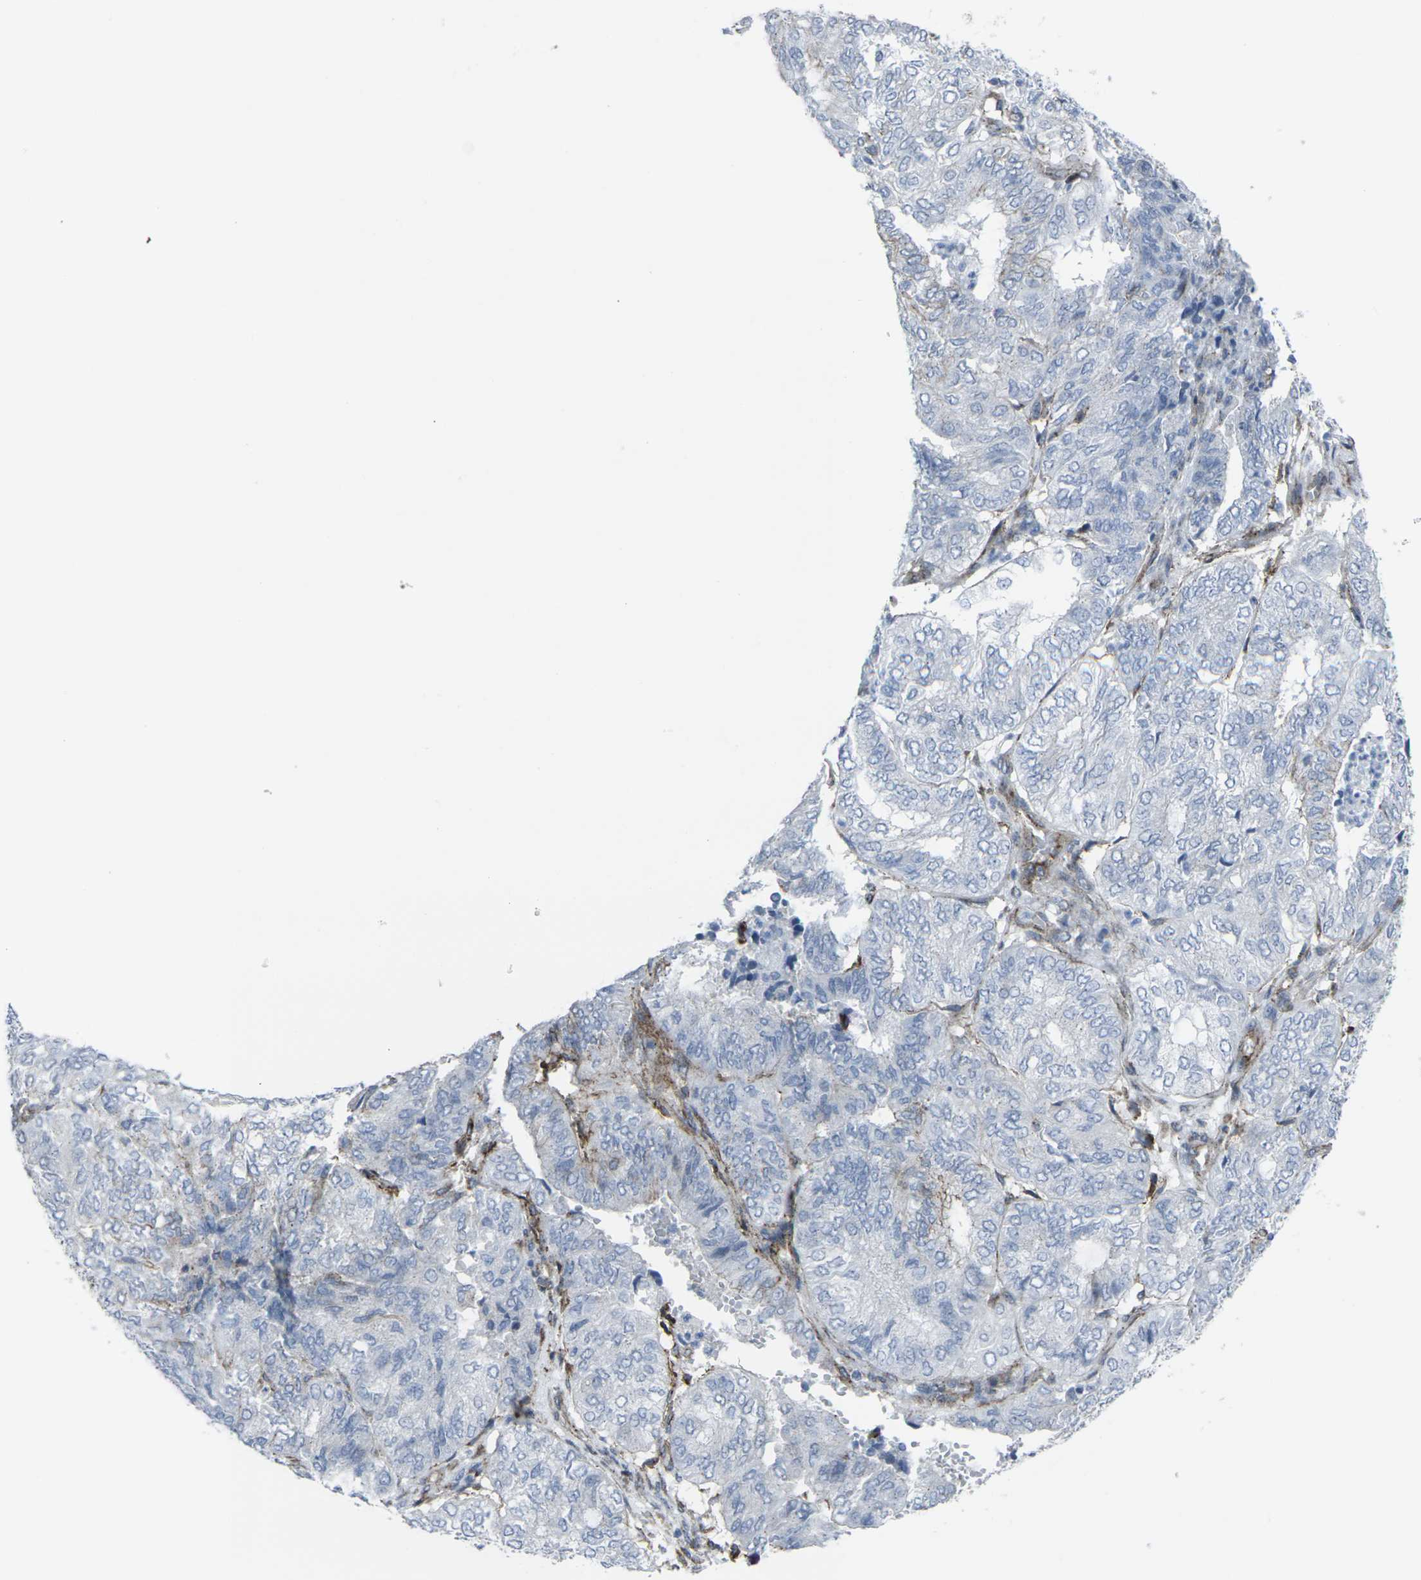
{"staining": {"intensity": "strong", "quantity": "<25%", "location": "cytoplasmic/membranous"}, "tissue": "endometrial cancer", "cell_type": "Tumor cells", "image_type": "cancer", "snomed": [{"axis": "morphology", "description": "Adenocarcinoma, NOS"}, {"axis": "topography", "description": "Uterus"}], "caption": "Protein analysis of adenocarcinoma (endometrial) tissue shows strong cytoplasmic/membranous staining in about <25% of tumor cells. (DAB (3,3'-diaminobenzidine) IHC with brightfield microscopy, high magnification).", "gene": "CDH11", "patient": {"sex": "female", "age": 60}}